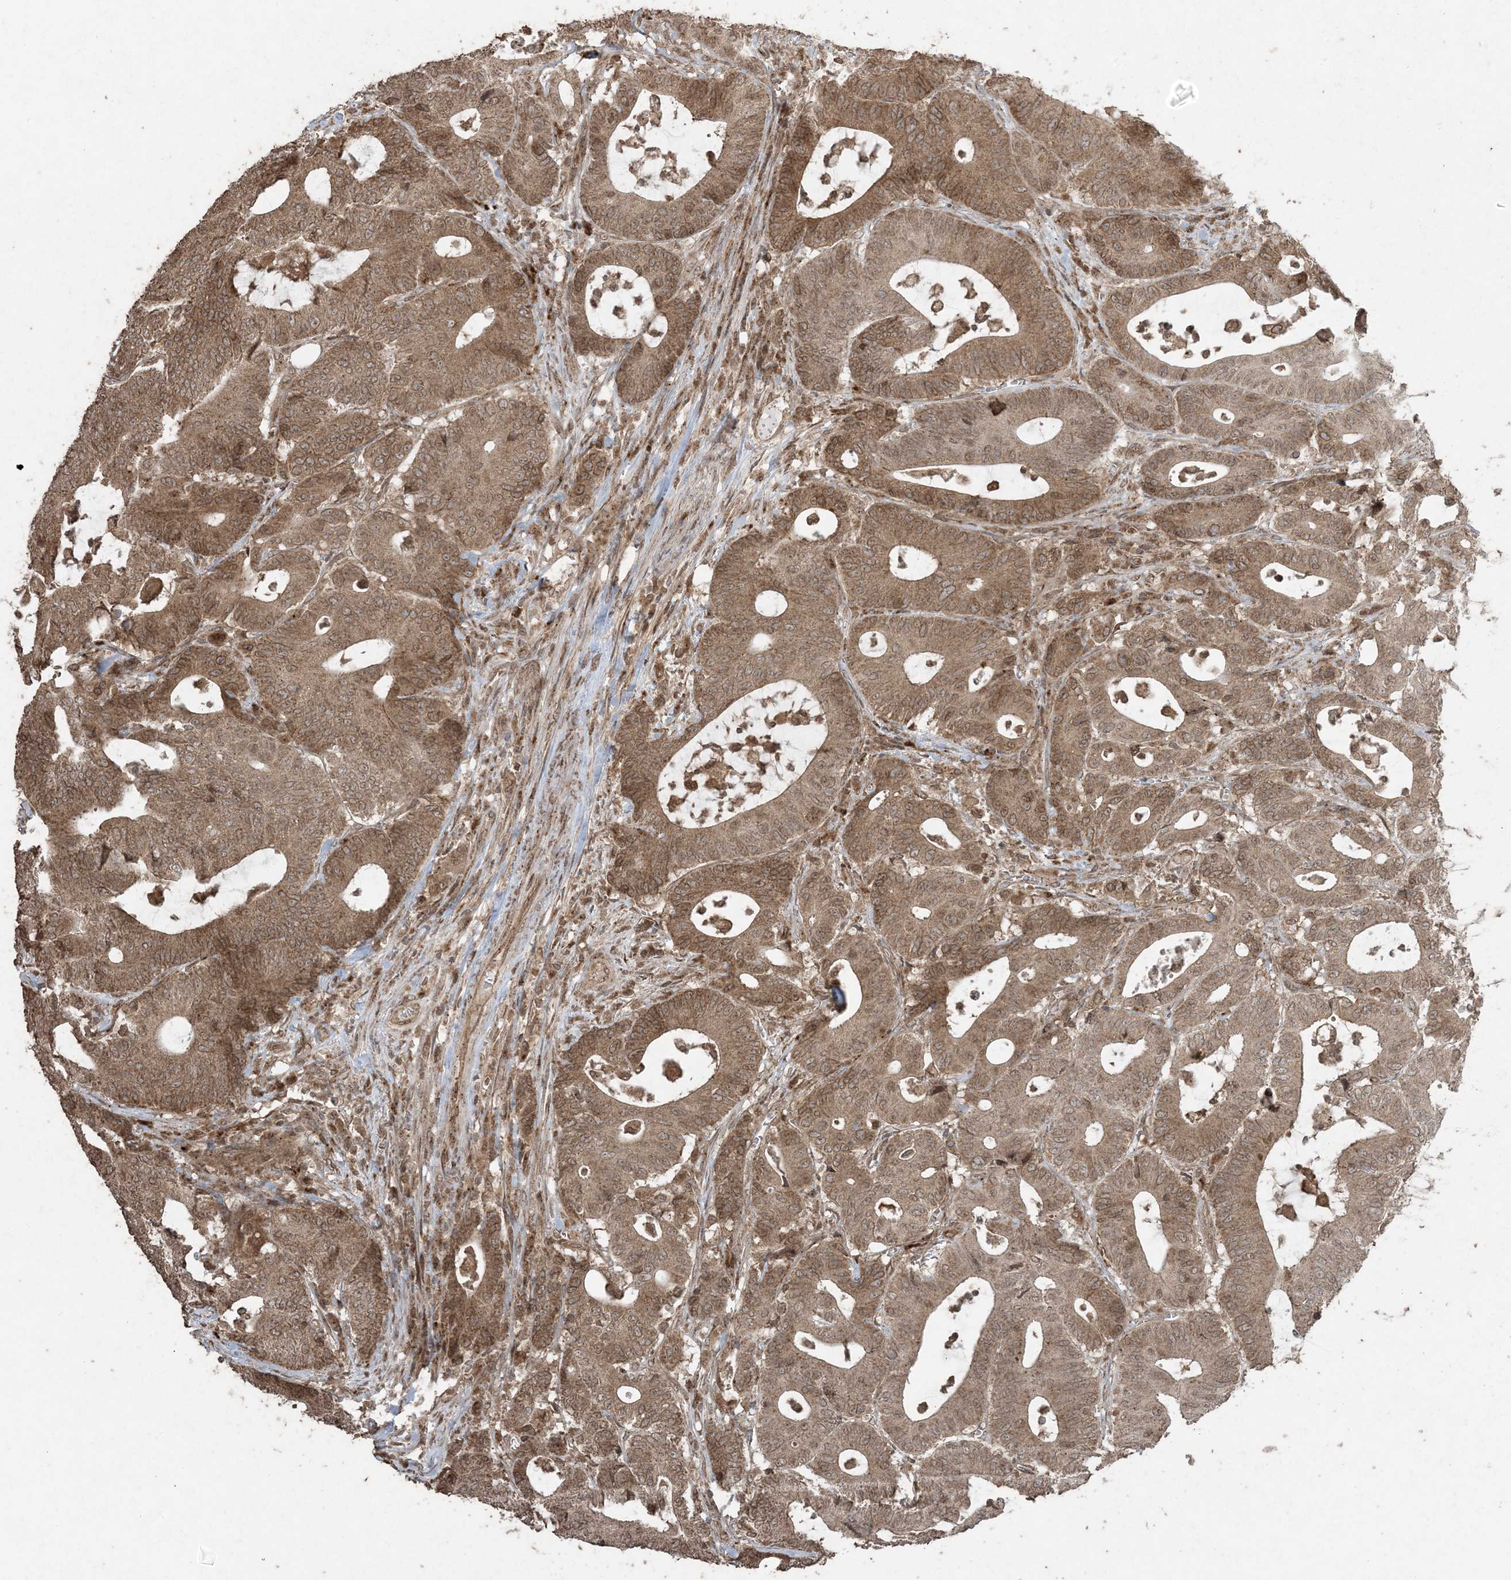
{"staining": {"intensity": "moderate", "quantity": ">75%", "location": "cytoplasmic/membranous"}, "tissue": "colorectal cancer", "cell_type": "Tumor cells", "image_type": "cancer", "snomed": [{"axis": "morphology", "description": "Adenocarcinoma, NOS"}, {"axis": "topography", "description": "Colon"}], "caption": "This image displays colorectal adenocarcinoma stained with immunohistochemistry (IHC) to label a protein in brown. The cytoplasmic/membranous of tumor cells show moderate positivity for the protein. Nuclei are counter-stained blue.", "gene": "DDX19B", "patient": {"sex": "female", "age": 84}}